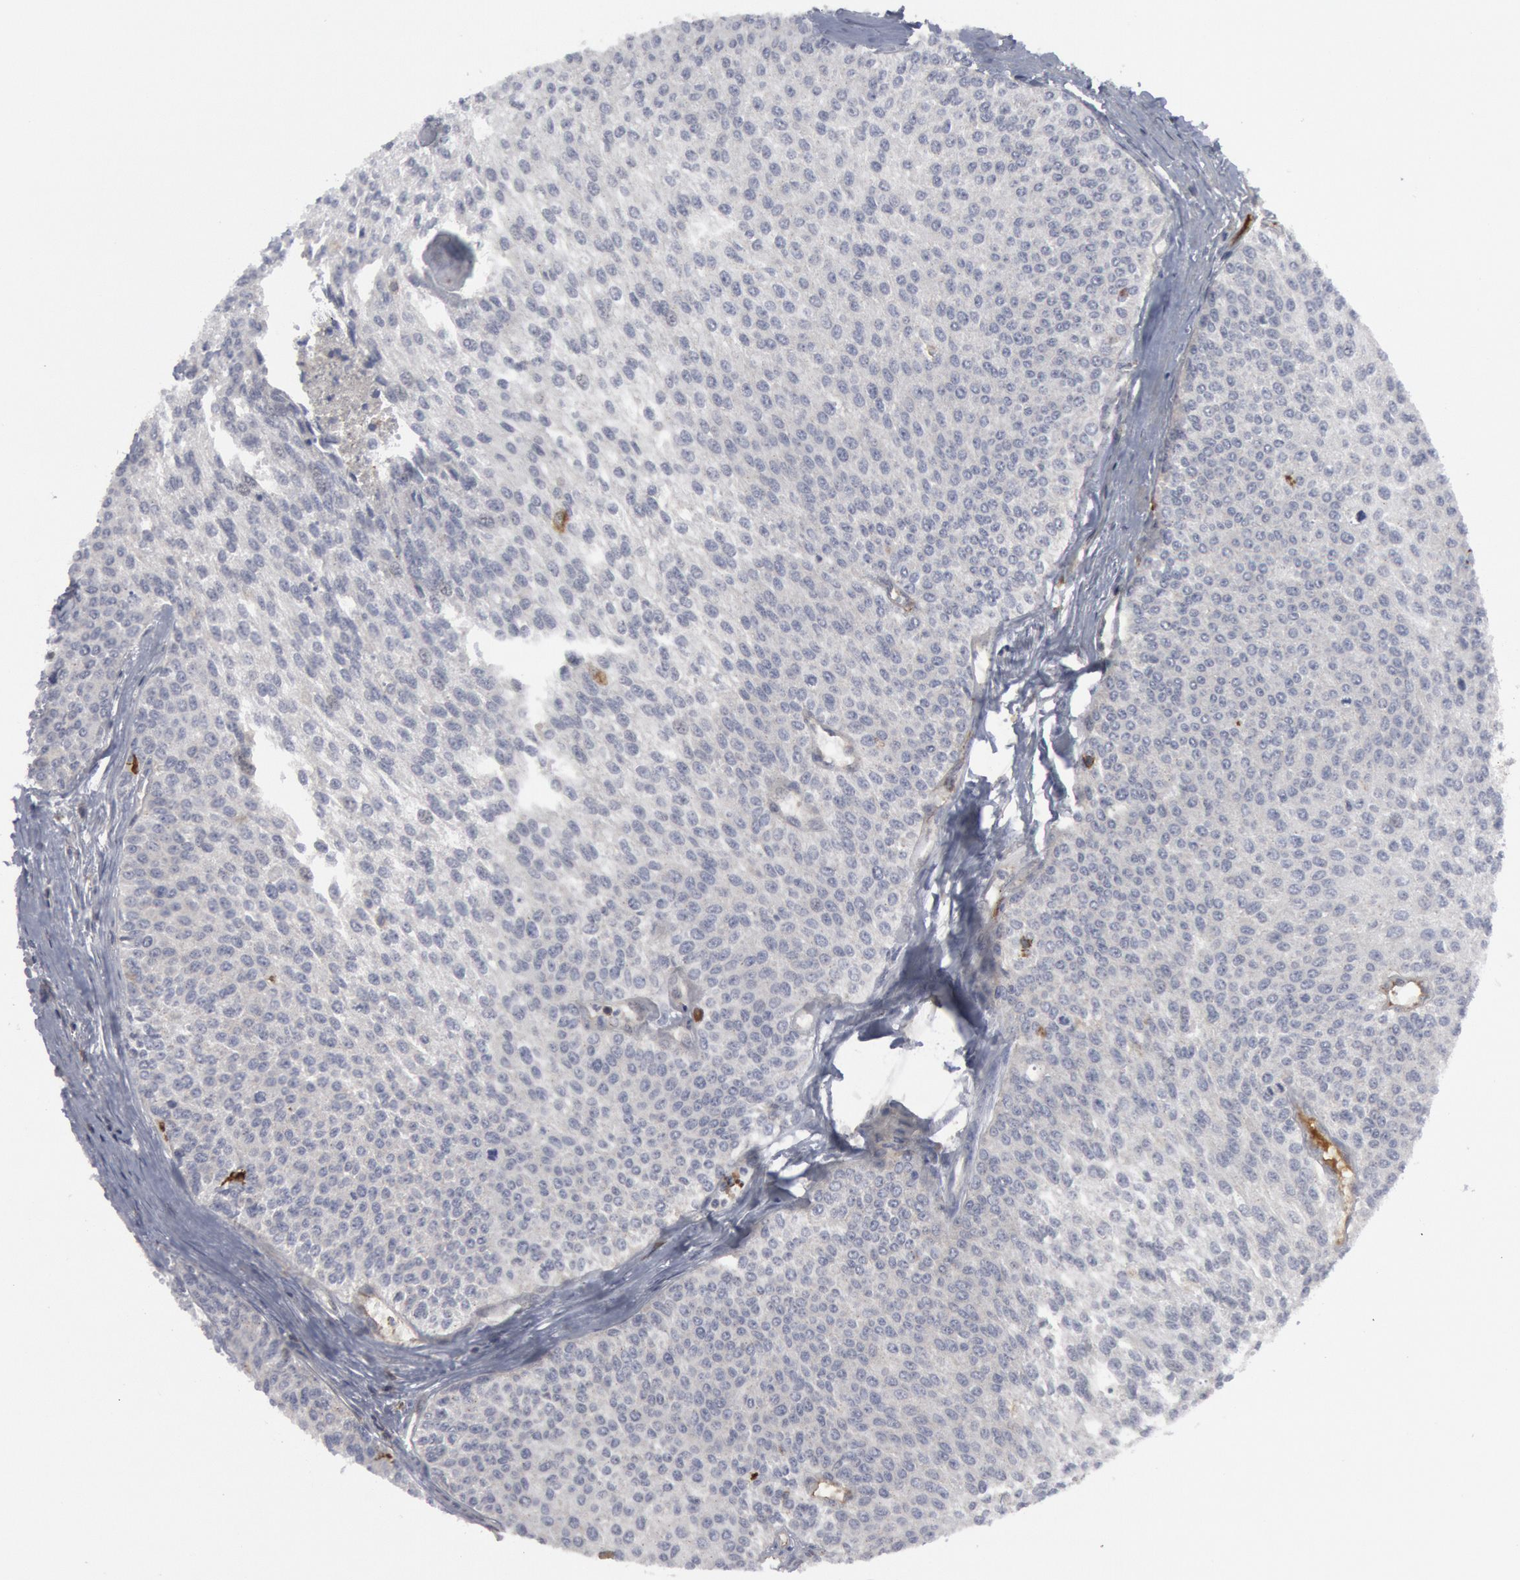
{"staining": {"intensity": "negative", "quantity": "none", "location": "none"}, "tissue": "urothelial cancer", "cell_type": "Tumor cells", "image_type": "cancer", "snomed": [{"axis": "morphology", "description": "Urothelial carcinoma, Low grade"}, {"axis": "topography", "description": "Urinary bladder"}], "caption": "Tumor cells show no significant positivity in urothelial cancer.", "gene": "C1QC", "patient": {"sex": "female", "age": 73}}